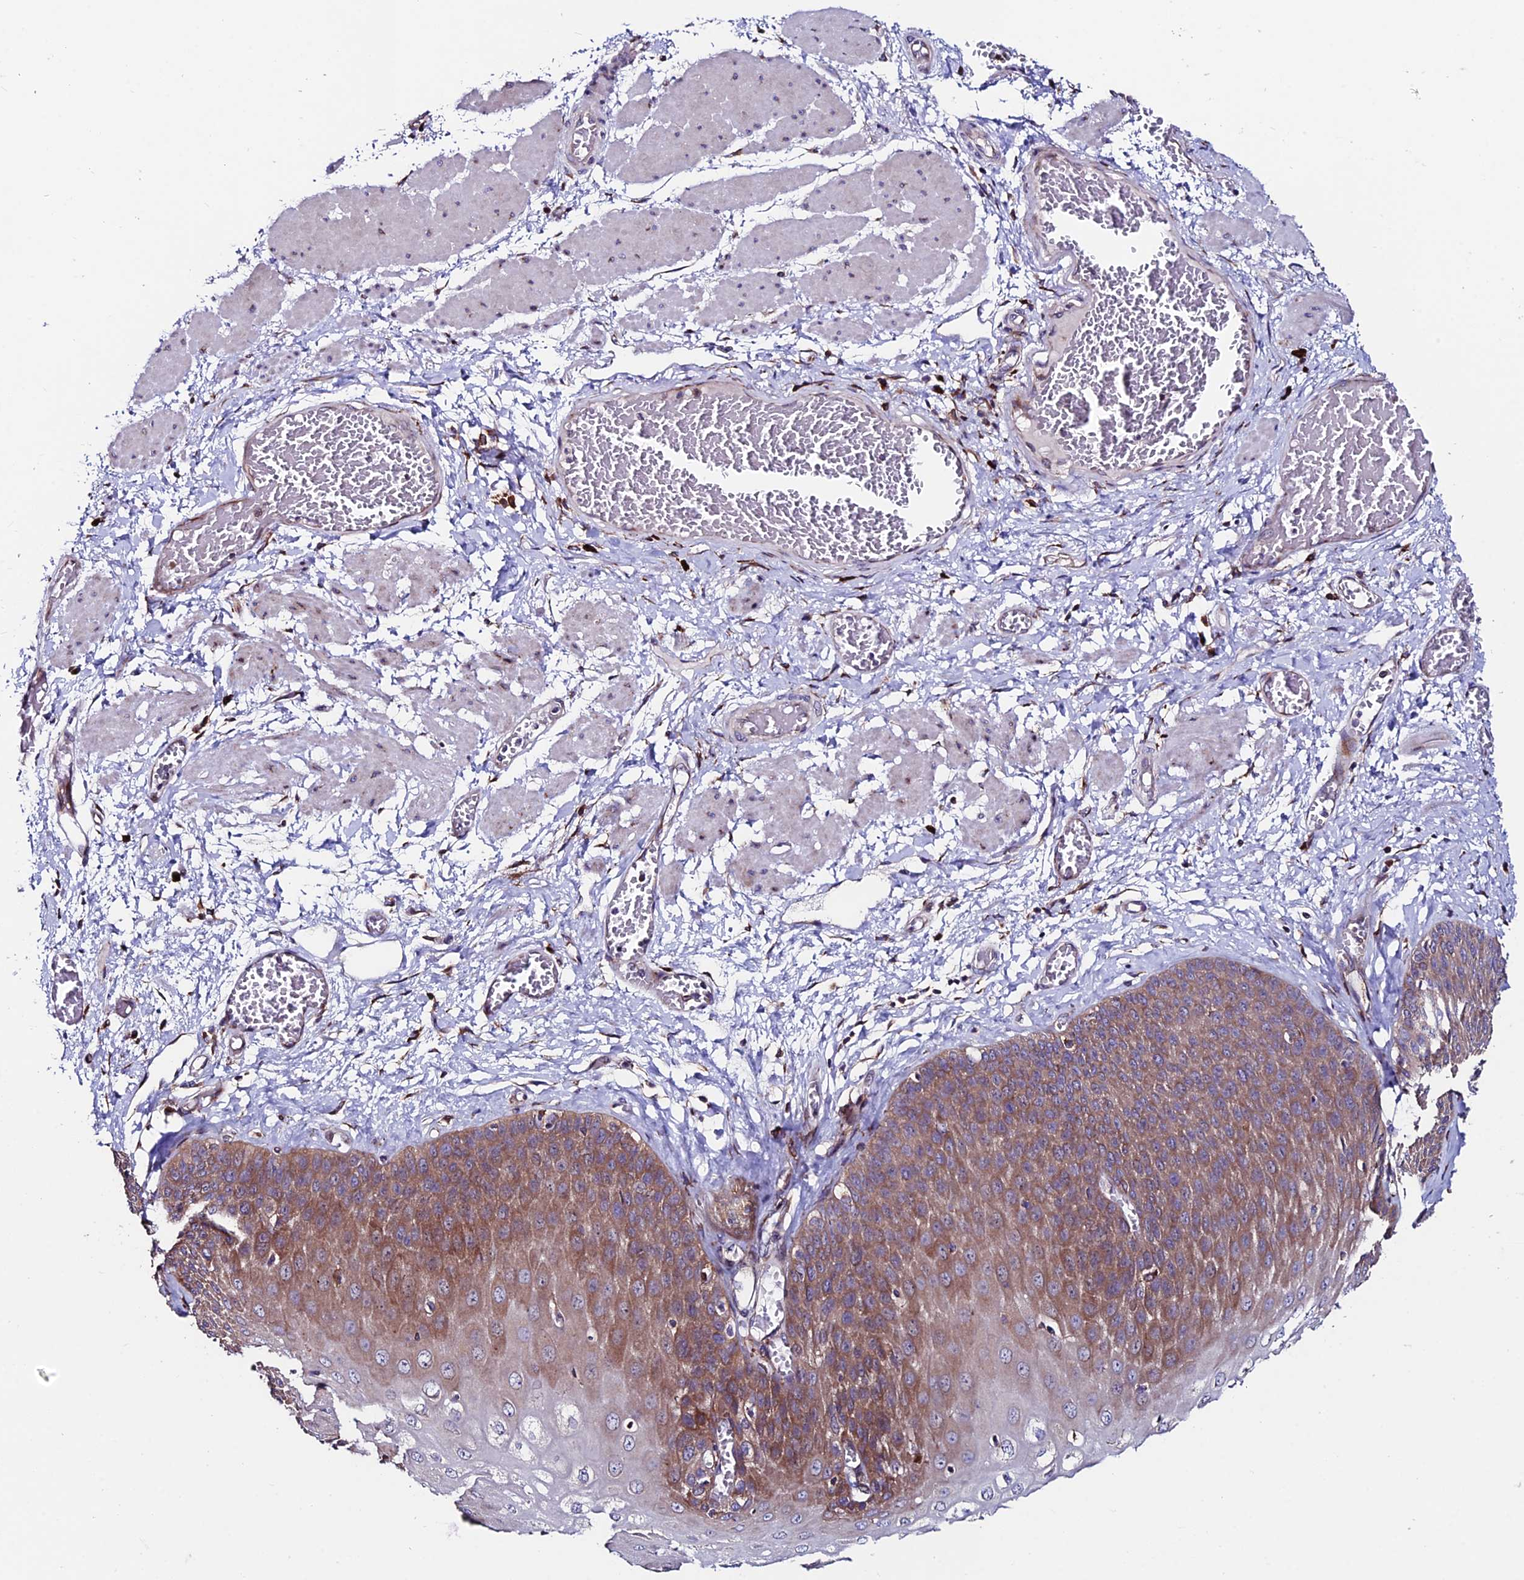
{"staining": {"intensity": "moderate", "quantity": ">75%", "location": "cytoplasmic/membranous"}, "tissue": "esophagus", "cell_type": "Squamous epithelial cells", "image_type": "normal", "snomed": [{"axis": "morphology", "description": "Normal tissue, NOS"}, {"axis": "topography", "description": "Esophagus"}], "caption": "A high-resolution image shows immunohistochemistry staining of unremarkable esophagus, which displays moderate cytoplasmic/membranous positivity in approximately >75% of squamous epithelial cells.", "gene": "EIF3K", "patient": {"sex": "male", "age": 60}}